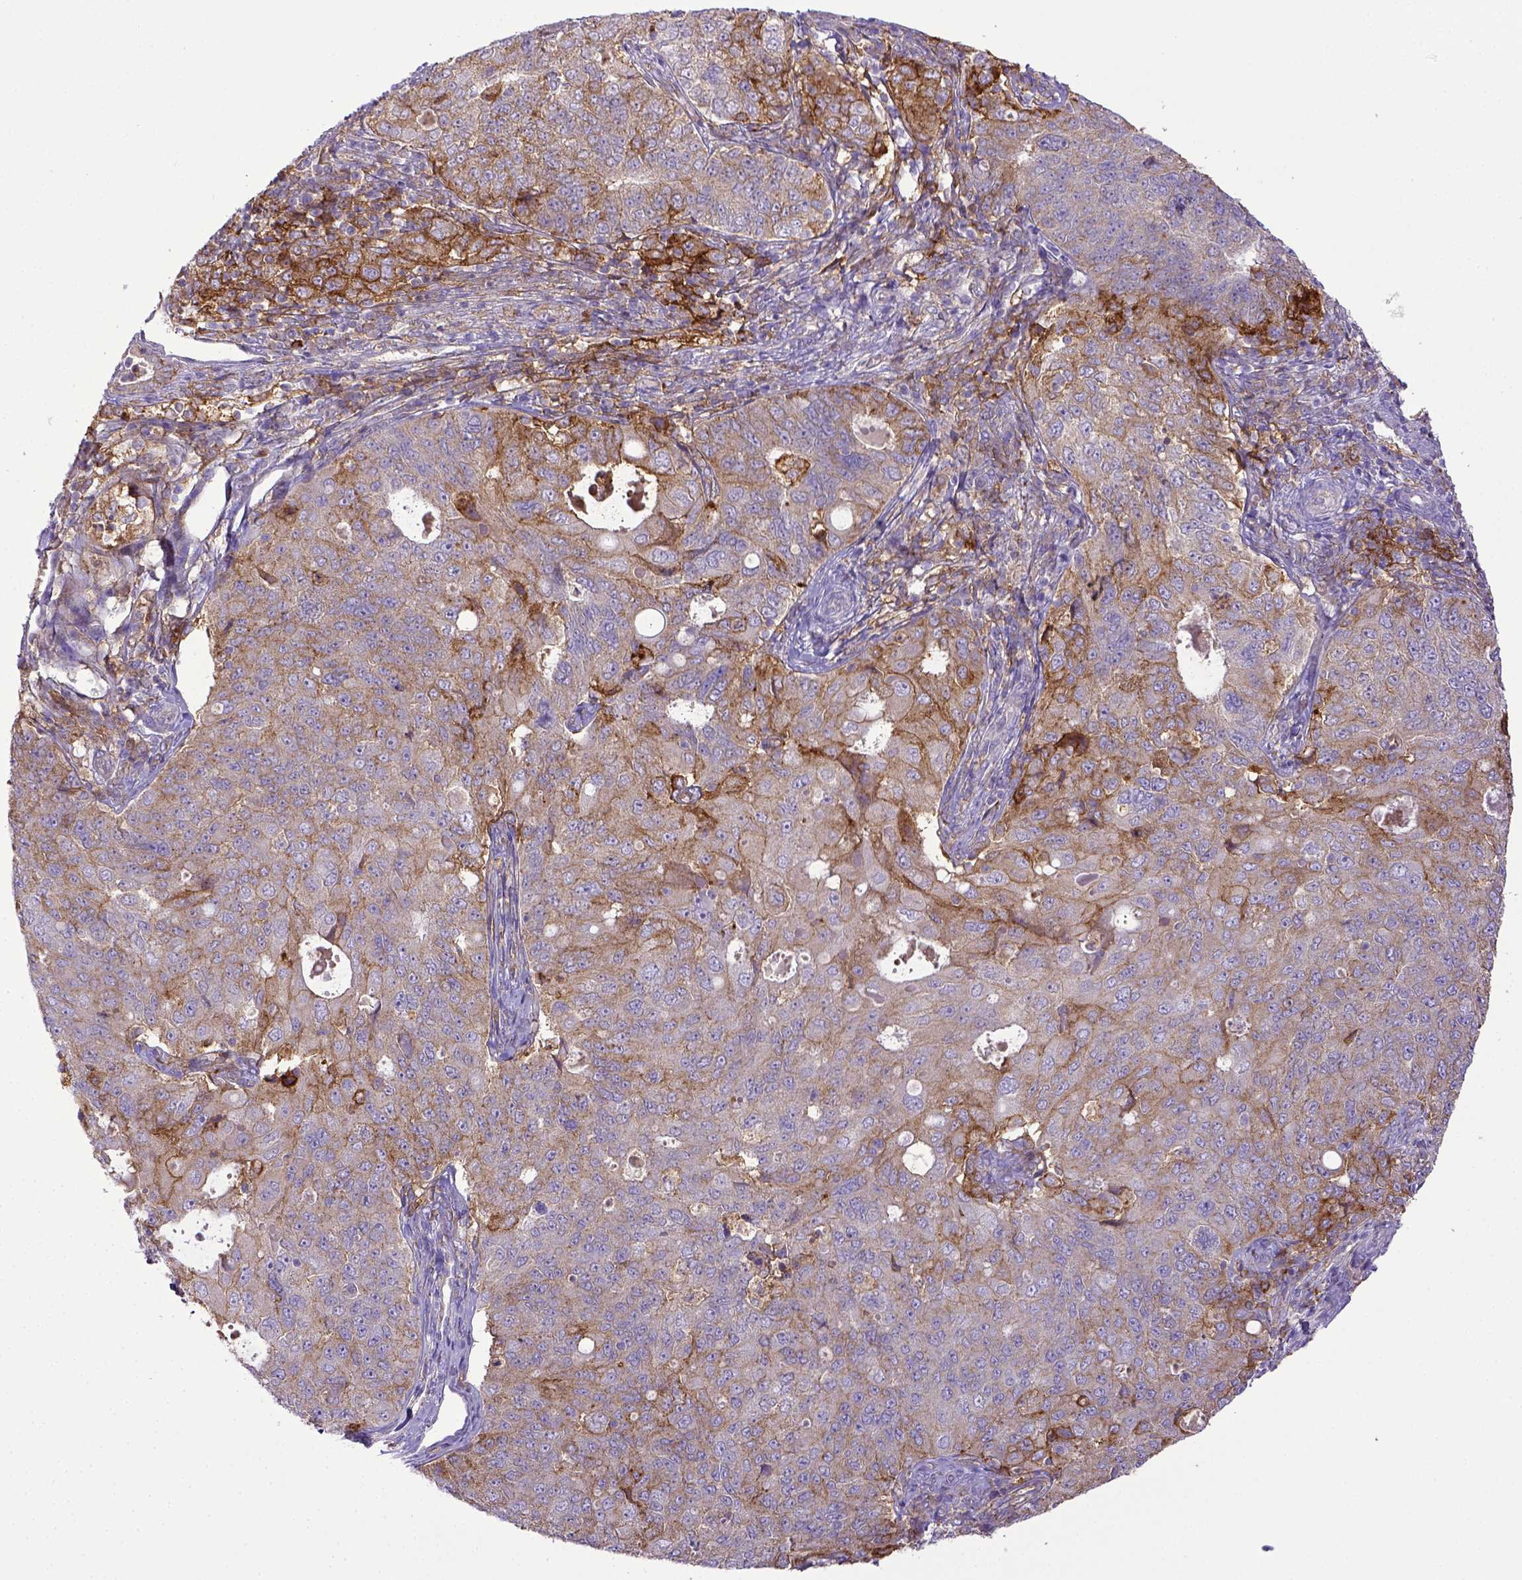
{"staining": {"intensity": "weak", "quantity": "25%-75%", "location": "cytoplasmic/membranous"}, "tissue": "endometrial cancer", "cell_type": "Tumor cells", "image_type": "cancer", "snomed": [{"axis": "morphology", "description": "Adenocarcinoma, NOS"}, {"axis": "topography", "description": "Endometrium"}], "caption": "The photomicrograph reveals immunohistochemical staining of endometrial adenocarcinoma. There is weak cytoplasmic/membranous staining is identified in about 25%-75% of tumor cells. (DAB = brown stain, brightfield microscopy at high magnification).", "gene": "CD40", "patient": {"sex": "female", "age": 43}}